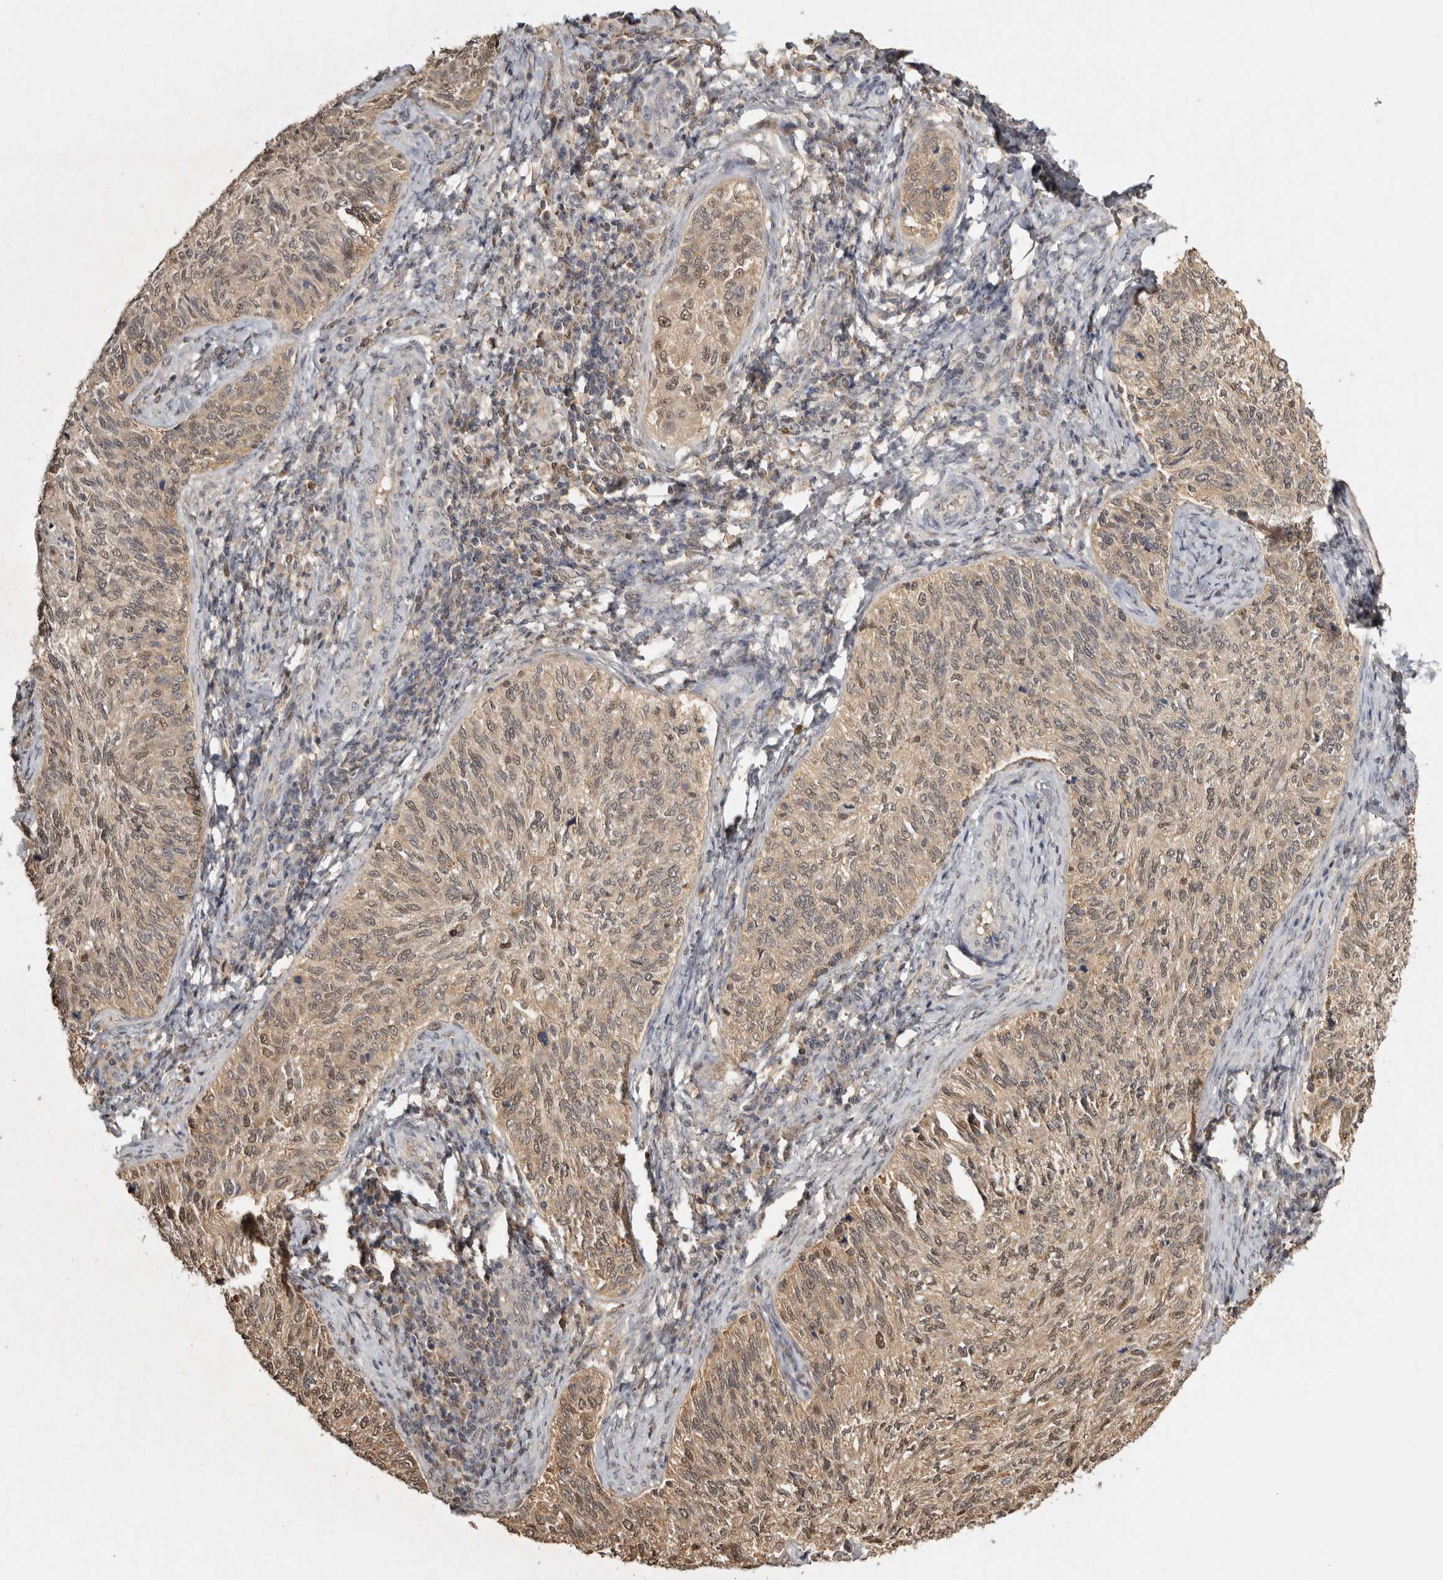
{"staining": {"intensity": "moderate", "quantity": ">75%", "location": "cytoplasmic/membranous,nuclear"}, "tissue": "cervical cancer", "cell_type": "Tumor cells", "image_type": "cancer", "snomed": [{"axis": "morphology", "description": "Squamous cell carcinoma, NOS"}, {"axis": "topography", "description": "Cervix"}], "caption": "A photomicrograph of squamous cell carcinoma (cervical) stained for a protein reveals moderate cytoplasmic/membranous and nuclear brown staining in tumor cells. Using DAB (brown) and hematoxylin (blue) stains, captured at high magnification using brightfield microscopy.", "gene": "PSMA5", "patient": {"sex": "female", "age": 30}}